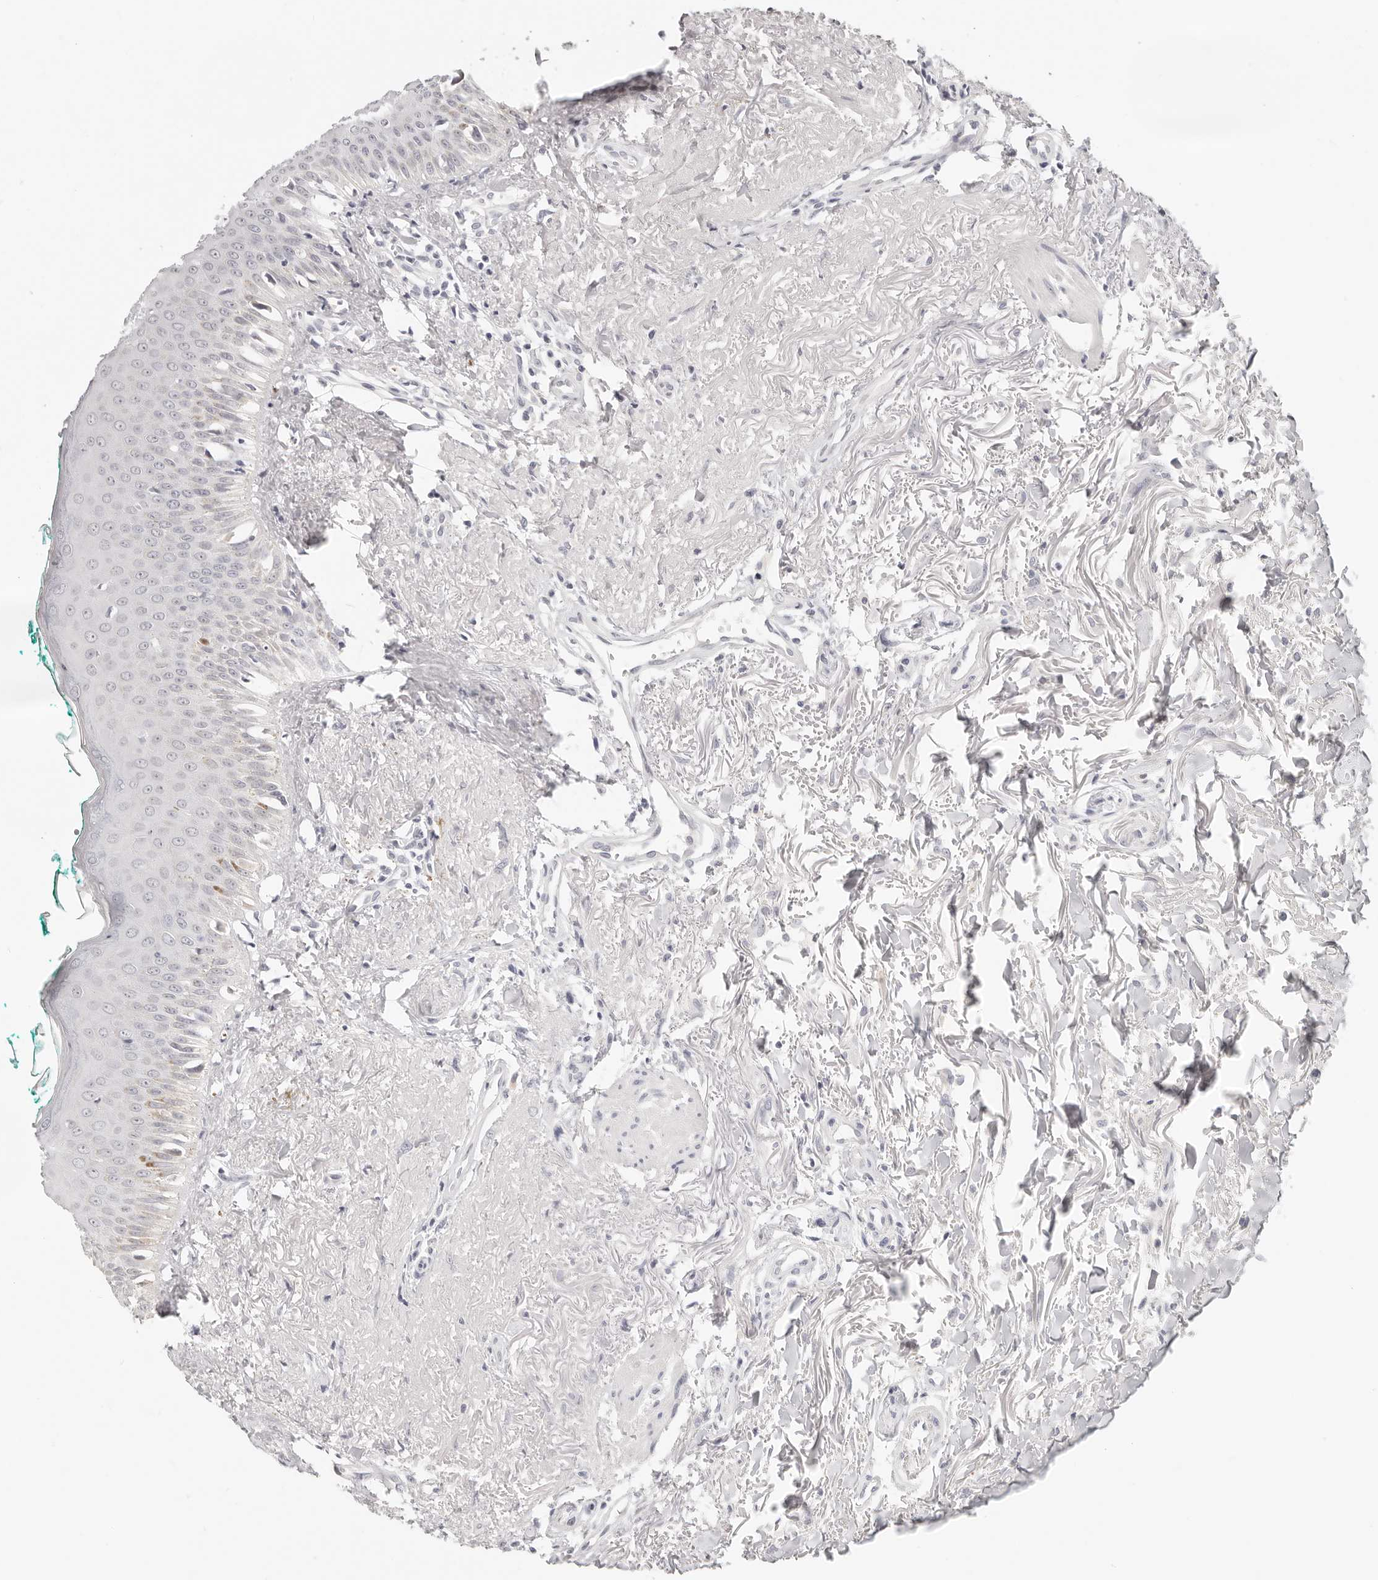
{"staining": {"intensity": "negative", "quantity": "none", "location": "none"}, "tissue": "oral mucosa", "cell_type": "Squamous epithelial cells", "image_type": "normal", "snomed": [{"axis": "morphology", "description": "Normal tissue, NOS"}, {"axis": "topography", "description": "Oral tissue"}], "caption": "Normal oral mucosa was stained to show a protein in brown. There is no significant staining in squamous epithelial cells. (DAB immunohistochemistry visualized using brightfield microscopy, high magnification).", "gene": "ASCL1", "patient": {"sex": "female", "age": 70}}